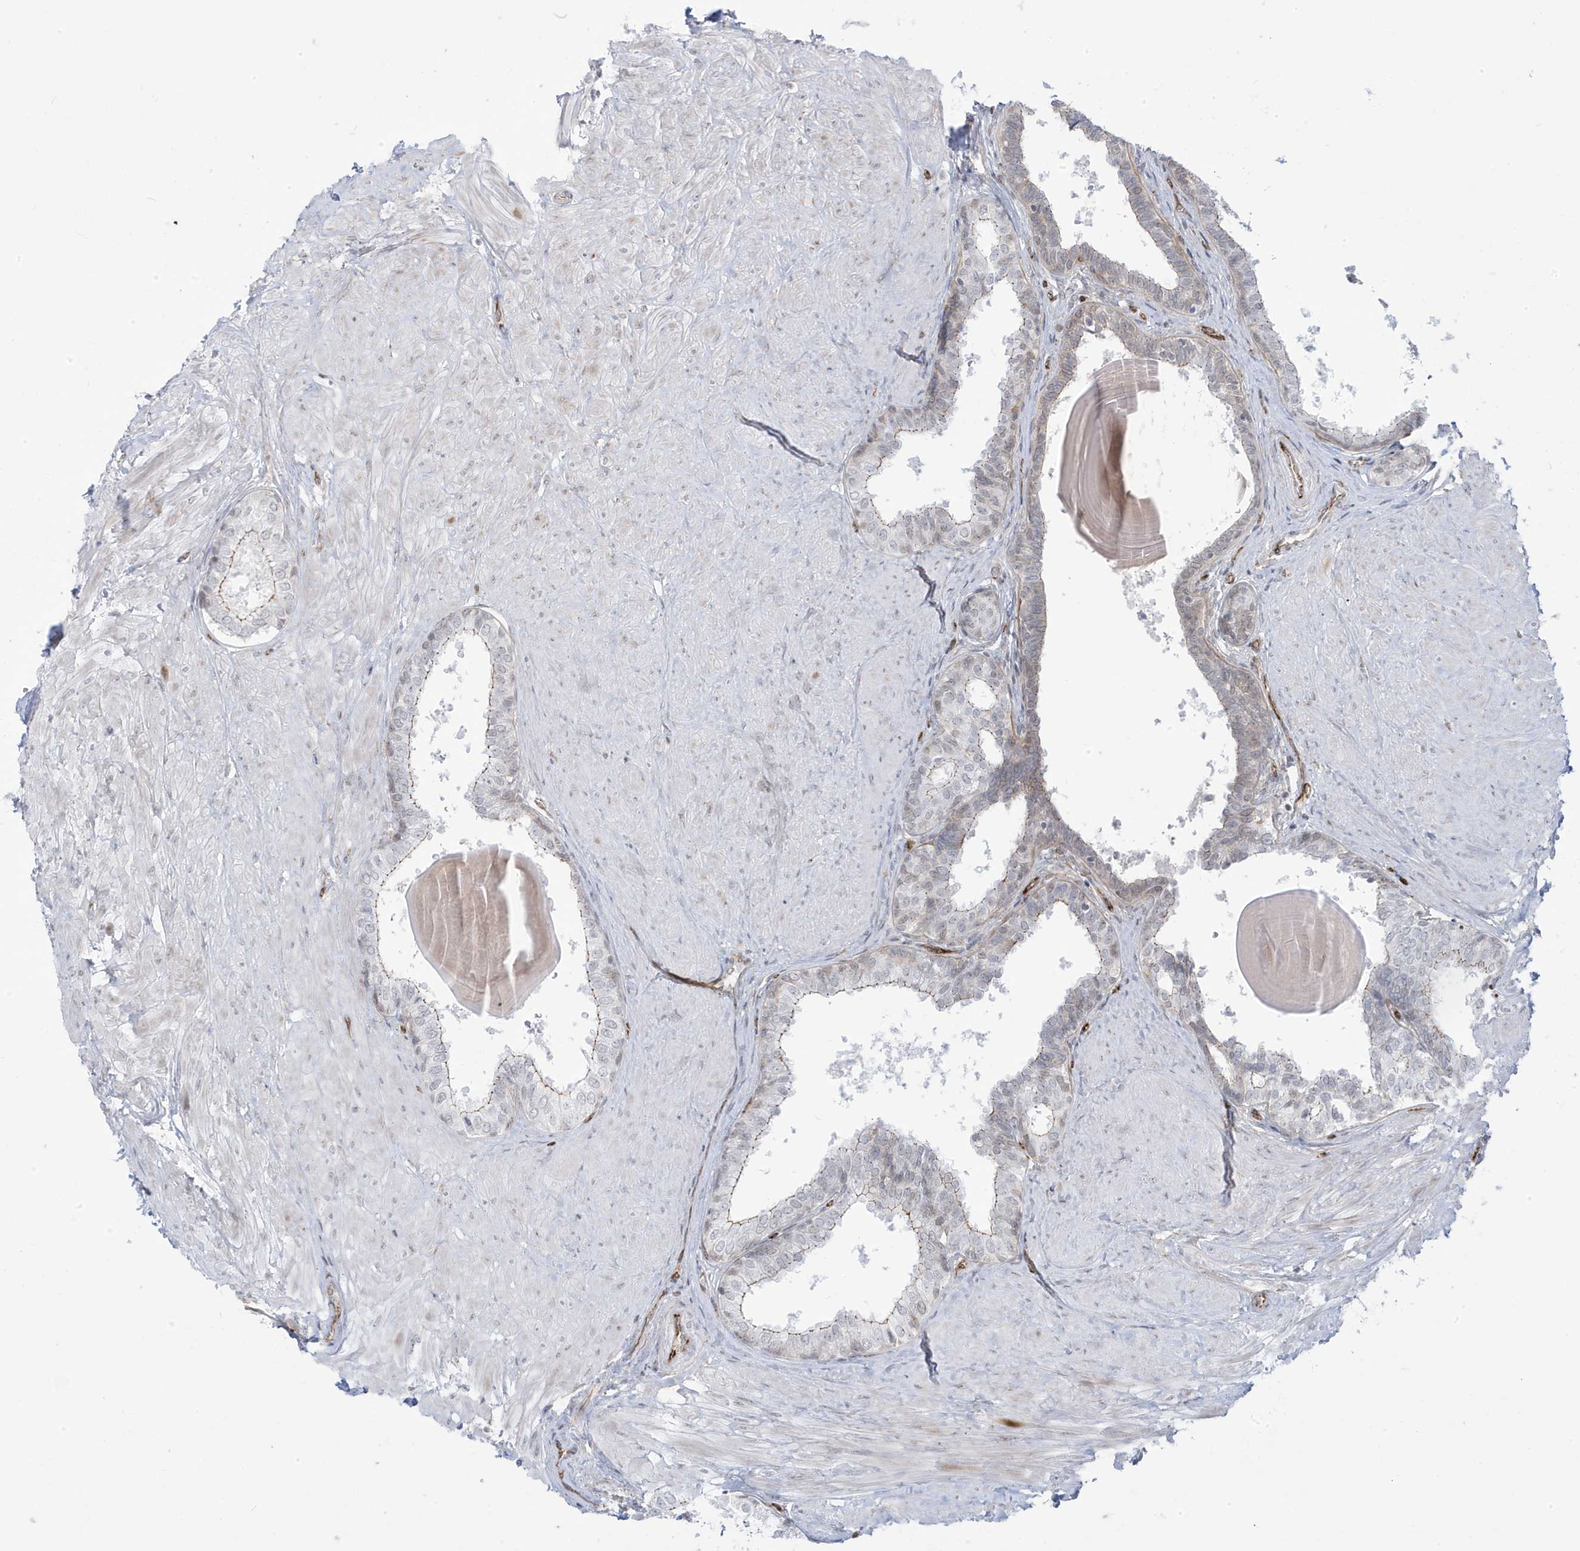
{"staining": {"intensity": "weak", "quantity": "<25%", "location": "cytoplasmic/membranous"}, "tissue": "prostate", "cell_type": "Glandular cells", "image_type": "normal", "snomed": [{"axis": "morphology", "description": "Normal tissue, NOS"}, {"axis": "topography", "description": "Prostate"}], "caption": "Immunohistochemistry (IHC) image of normal prostate: prostate stained with DAB exhibits no significant protein expression in glandular cells. The staining was performed using DAB to visualize the protein expression in brown, while the nuclei were stained in blue with hematoxylin (Magnification: 20x).", "gene": "ADAMTSL3", "patient": {"sex": "male", "age": 48}}